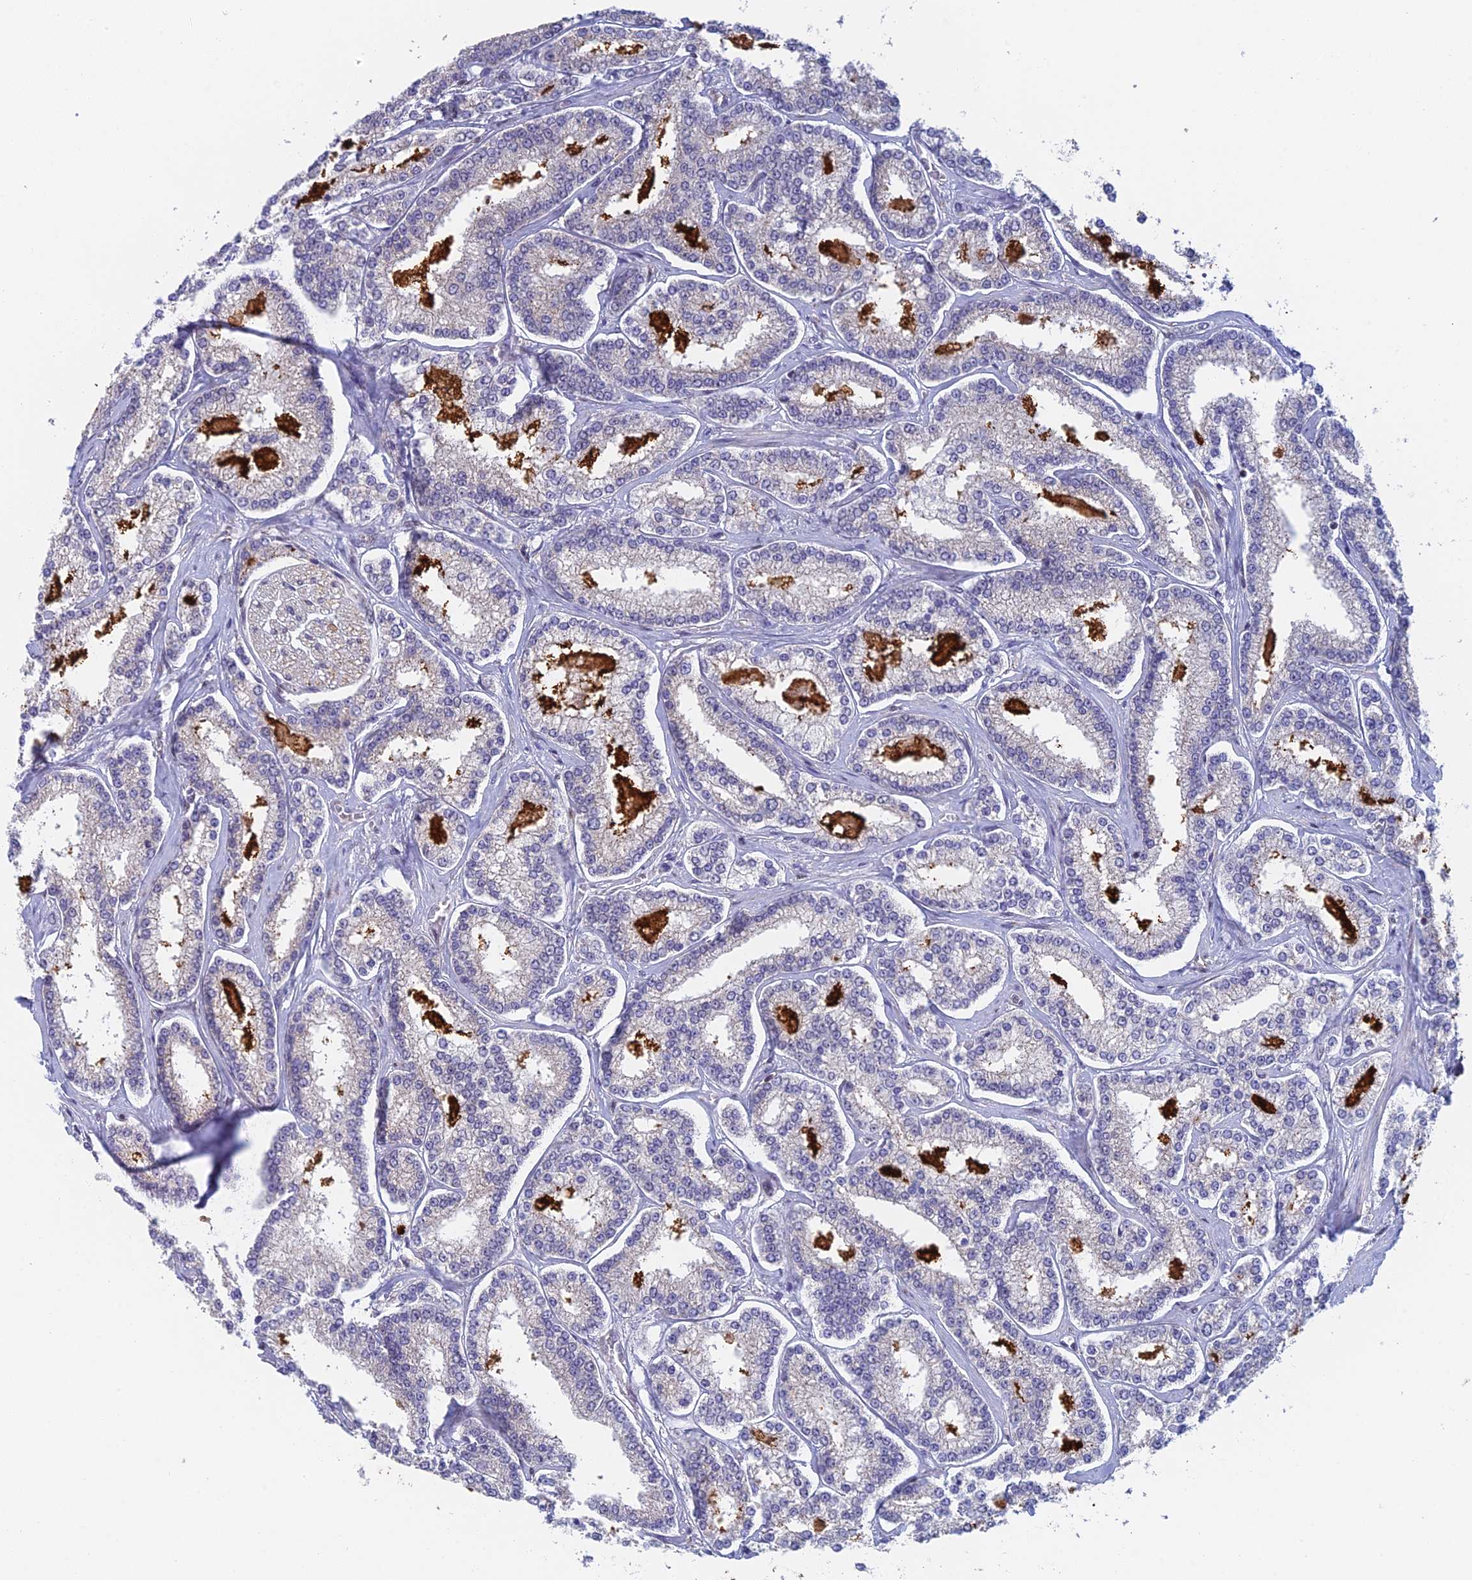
{"staining": {"intensity": "negative", "quantity": "none", "location": "none"}, "tissue": "prostate cancer", "cell_type": "Tumor cells", "image_type": "cancer", "snomed": [{"axis": "morphology", "description": "Normal tissue, NOS"}, {"axis": "morphology", "description": "Adenocarcinoma, High grade"}, {"axis": "topography", "description": "Prostate"}], "caption": "Micrograph shows no protein positivity in tumor cells of adenocarcinoma (high-grade) (prostate) tissue.", "gene": "MRPL17", "patient": {"sex": "male", "age": 83}}